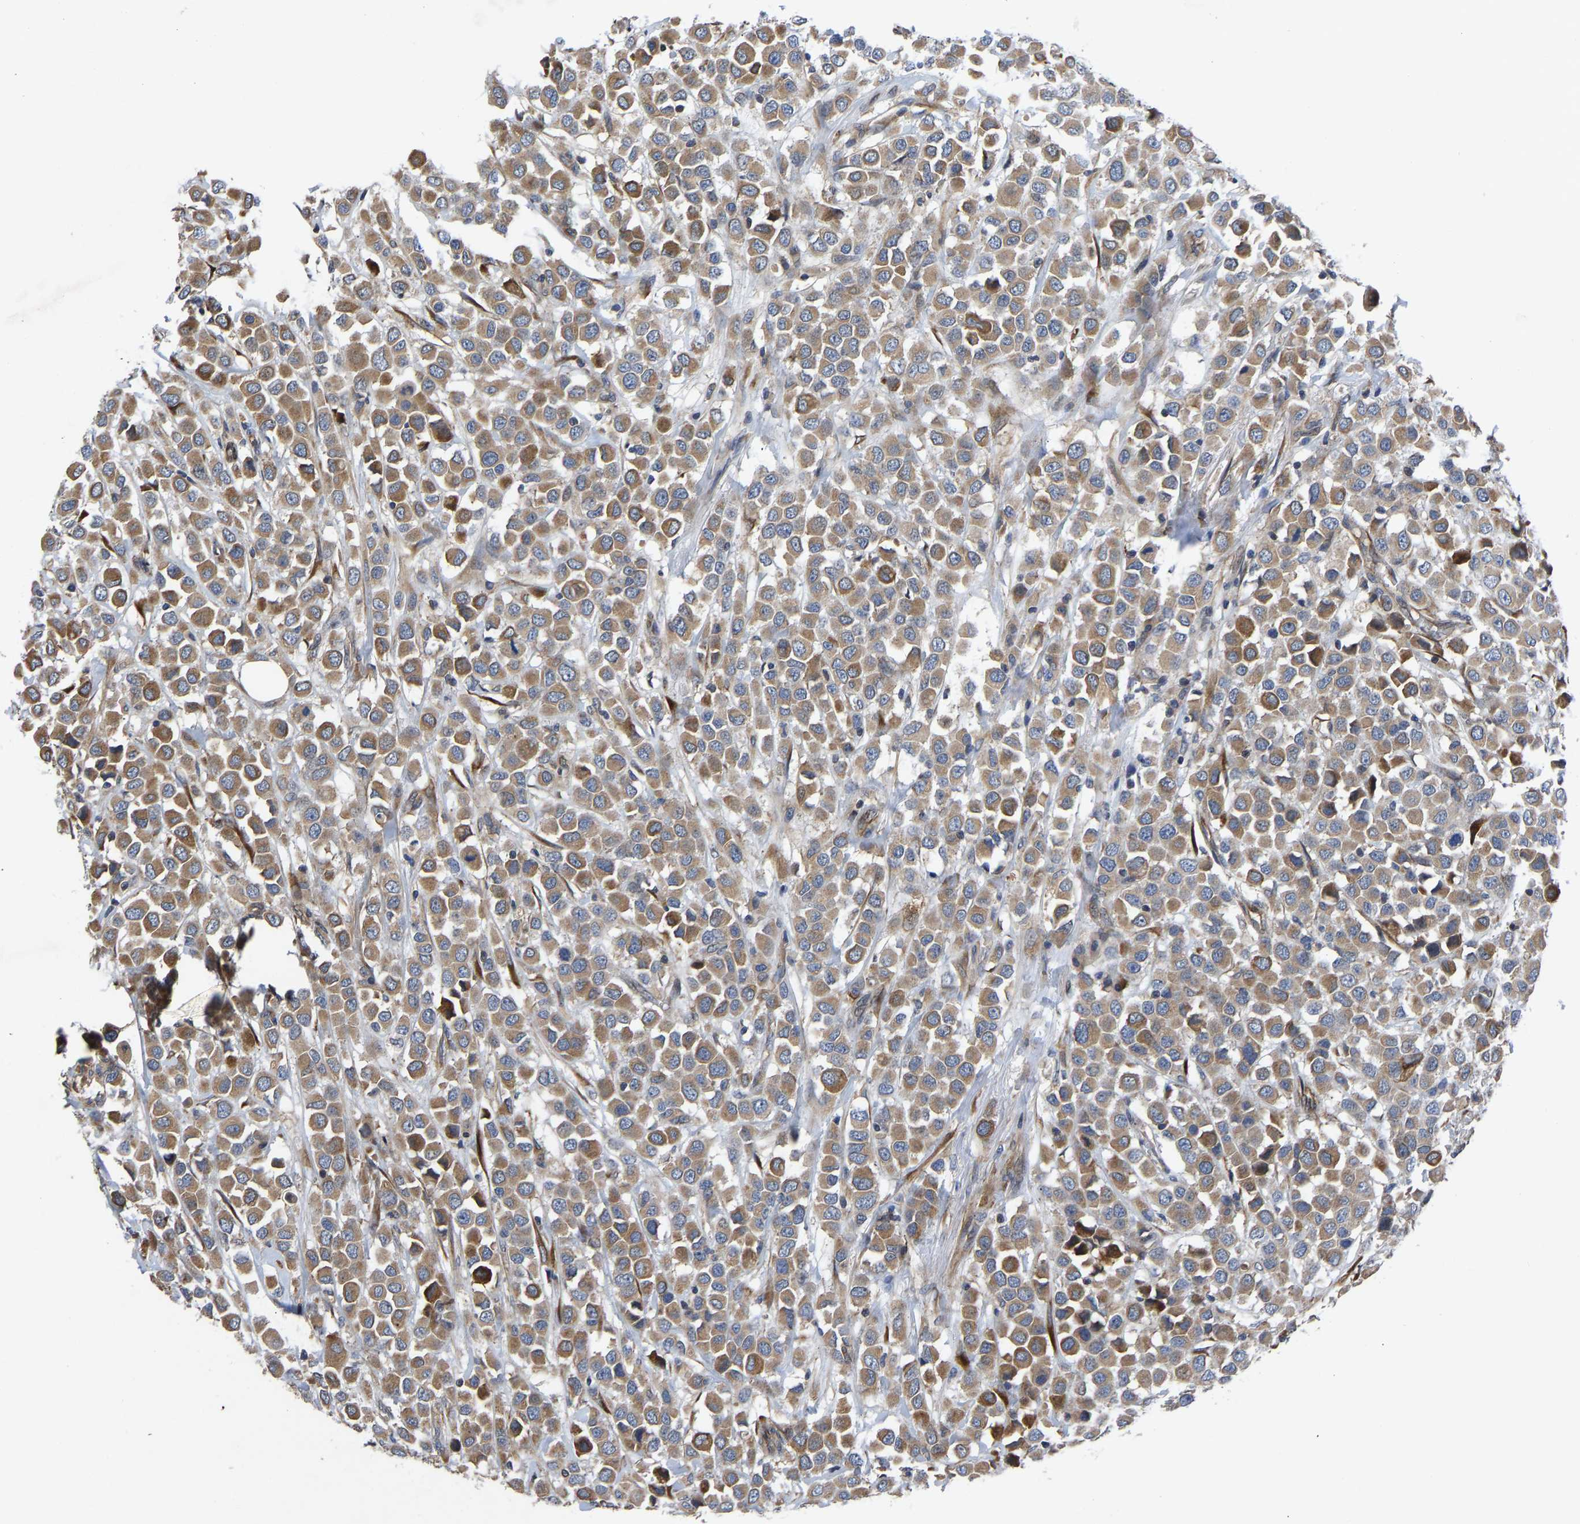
{"staining": {"intensity": "moderate", "quantity": ">75%", "location": "cytoplasmic/membranous"}, "tissue": "breast cancer", "cell_type": "Tumor cells", "image_type": "cancer", "snomed": [{"axis": "morphology", "description": "Duct carcinoma"}, {"axis": "topography", "description": "Breast"}], "caption": "Immunohistochemistry (IHC) staining of breast cancer, which shows medium levels of moderate cytoplasmic/membranous expression in approximately >75% of tumor cells indicating moderate cytoplasmic/membranous protein positivity. The staining was performed using DAB (brown) for protein detection and nuclei were counterstained in hematoxylin (blue).", "gene": "FRRS1", "patient": {"sex": "female", "age": 61}}